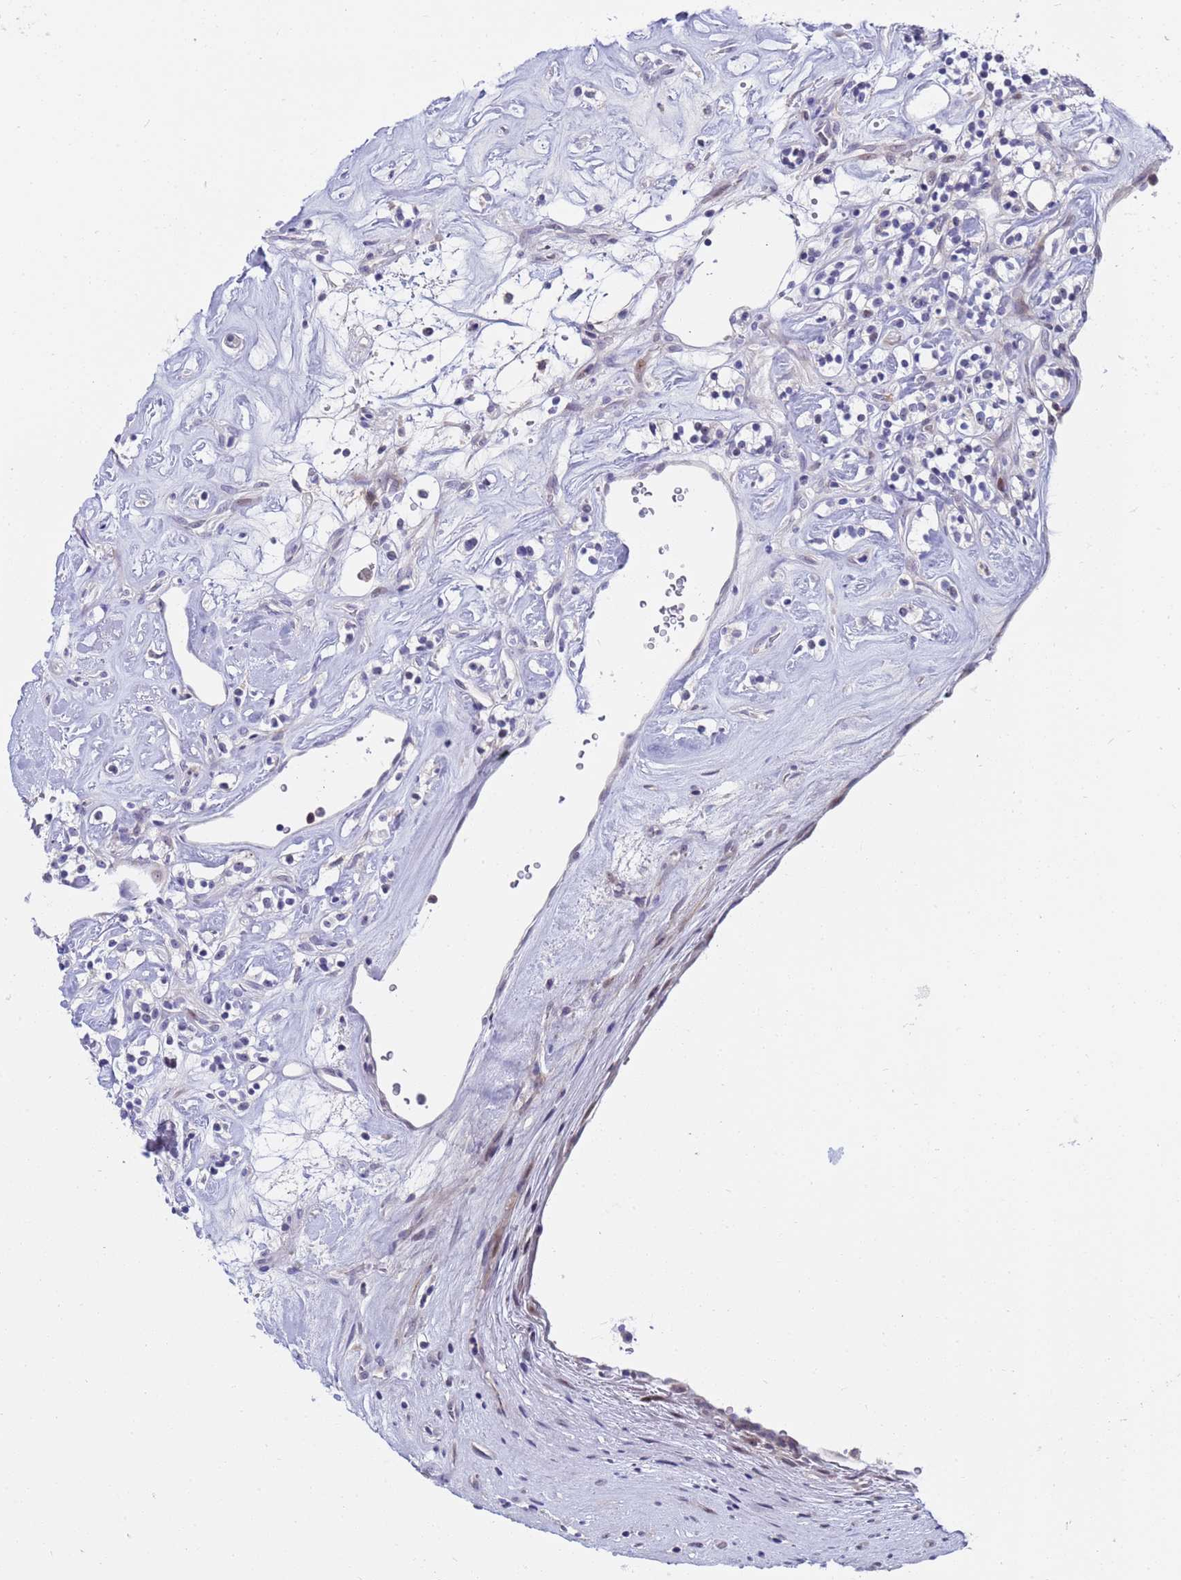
{"staining": {"intensity": "negative", "quantity": "none", "location": "none"}, "tissue": "renal cancer", "cell_type": "Tumor cells", "image_type": "cancer", "snomed": [{"axis": "morphology", "description": "Adenocarcinoma, NOS"}, {"axis": "topography", "description": "Kidney"}], "caption": "High magnification brightfield microscopy of renal adenocarcinoma stained with DAB (brown) and counterstained with hematoxylin (blue): tumor cells show no significant positivity.", "gene": "LRATD1", "patient": {"sex": "male", "age": 77}}